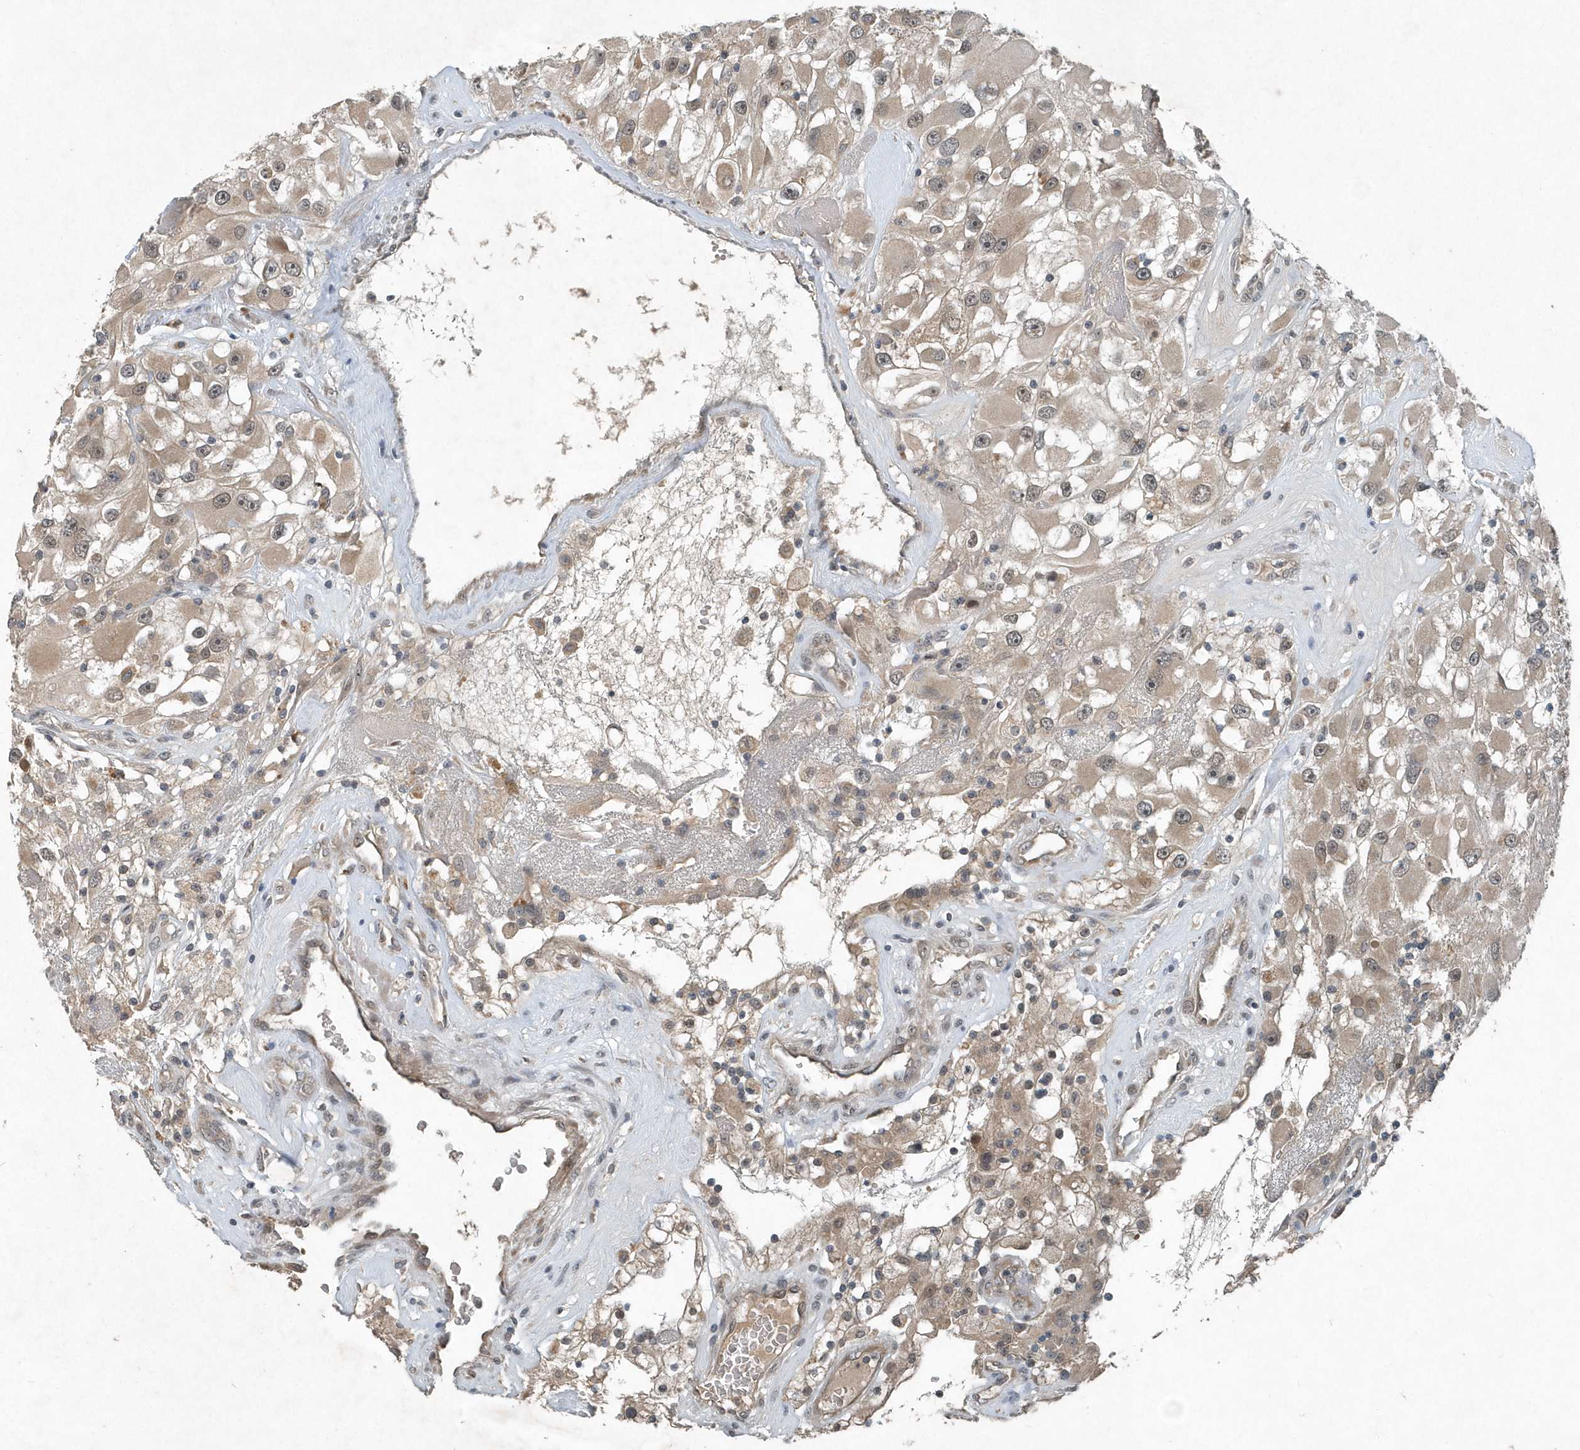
{"staining": {"intensity": "weak", "quantity": ">75%", "location": "cytoplasmic/membranous,nuclear"}, "tissue": "renal cancer", "cell_type": "Tumor cells", "image_type": "cancer", "snomed": [{"axis": "morphology", "description": "Adenocarcinoma, NOS"}, {"axis": "topography", "description": "Kidney"}], "caption": "Immunohistochemical staining of human adenocarcinoma (renal) shows weak cytoplasmic/membranous and nuclear protein positivity in approximately >75% of tumor cells.", "gene": "SCFD2", "patient": {"sex": "female", "age": 52}}